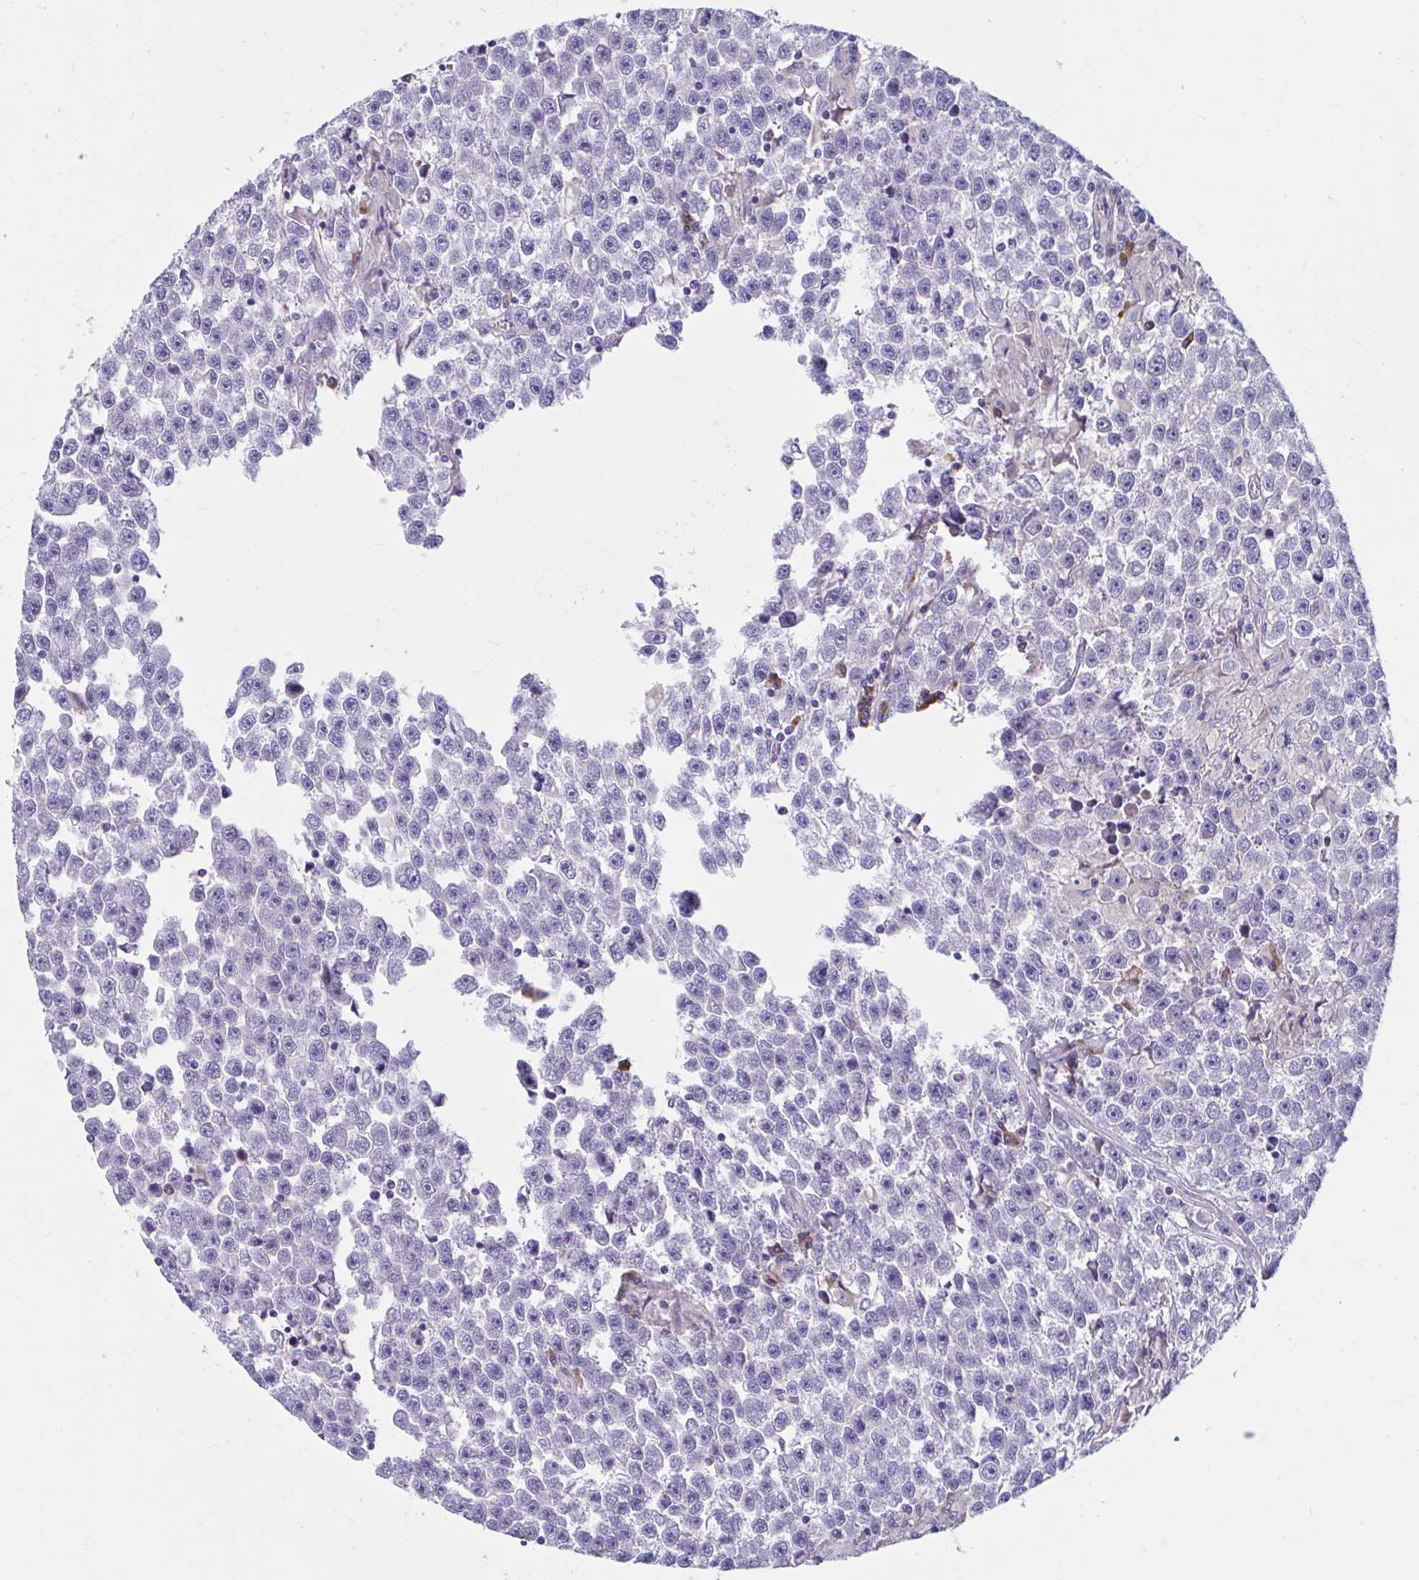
{"staining": {"intensity": "negative", "quantity": "none", "location": "none"}, "tissue": "testis cancer", "cell_type": "Tumor cells", "image_type": "cancer", "snomed": [{"axis": "morphology", "description": "Seminoma, NOS"}, {"axis": "topography", "description": "Testis"}], "caption": "An image of human testis cancer (seminoma) is negative for staining in tumor cells.", "gene": "WBP1", "patient": {"sex": "male", "age": 31}}